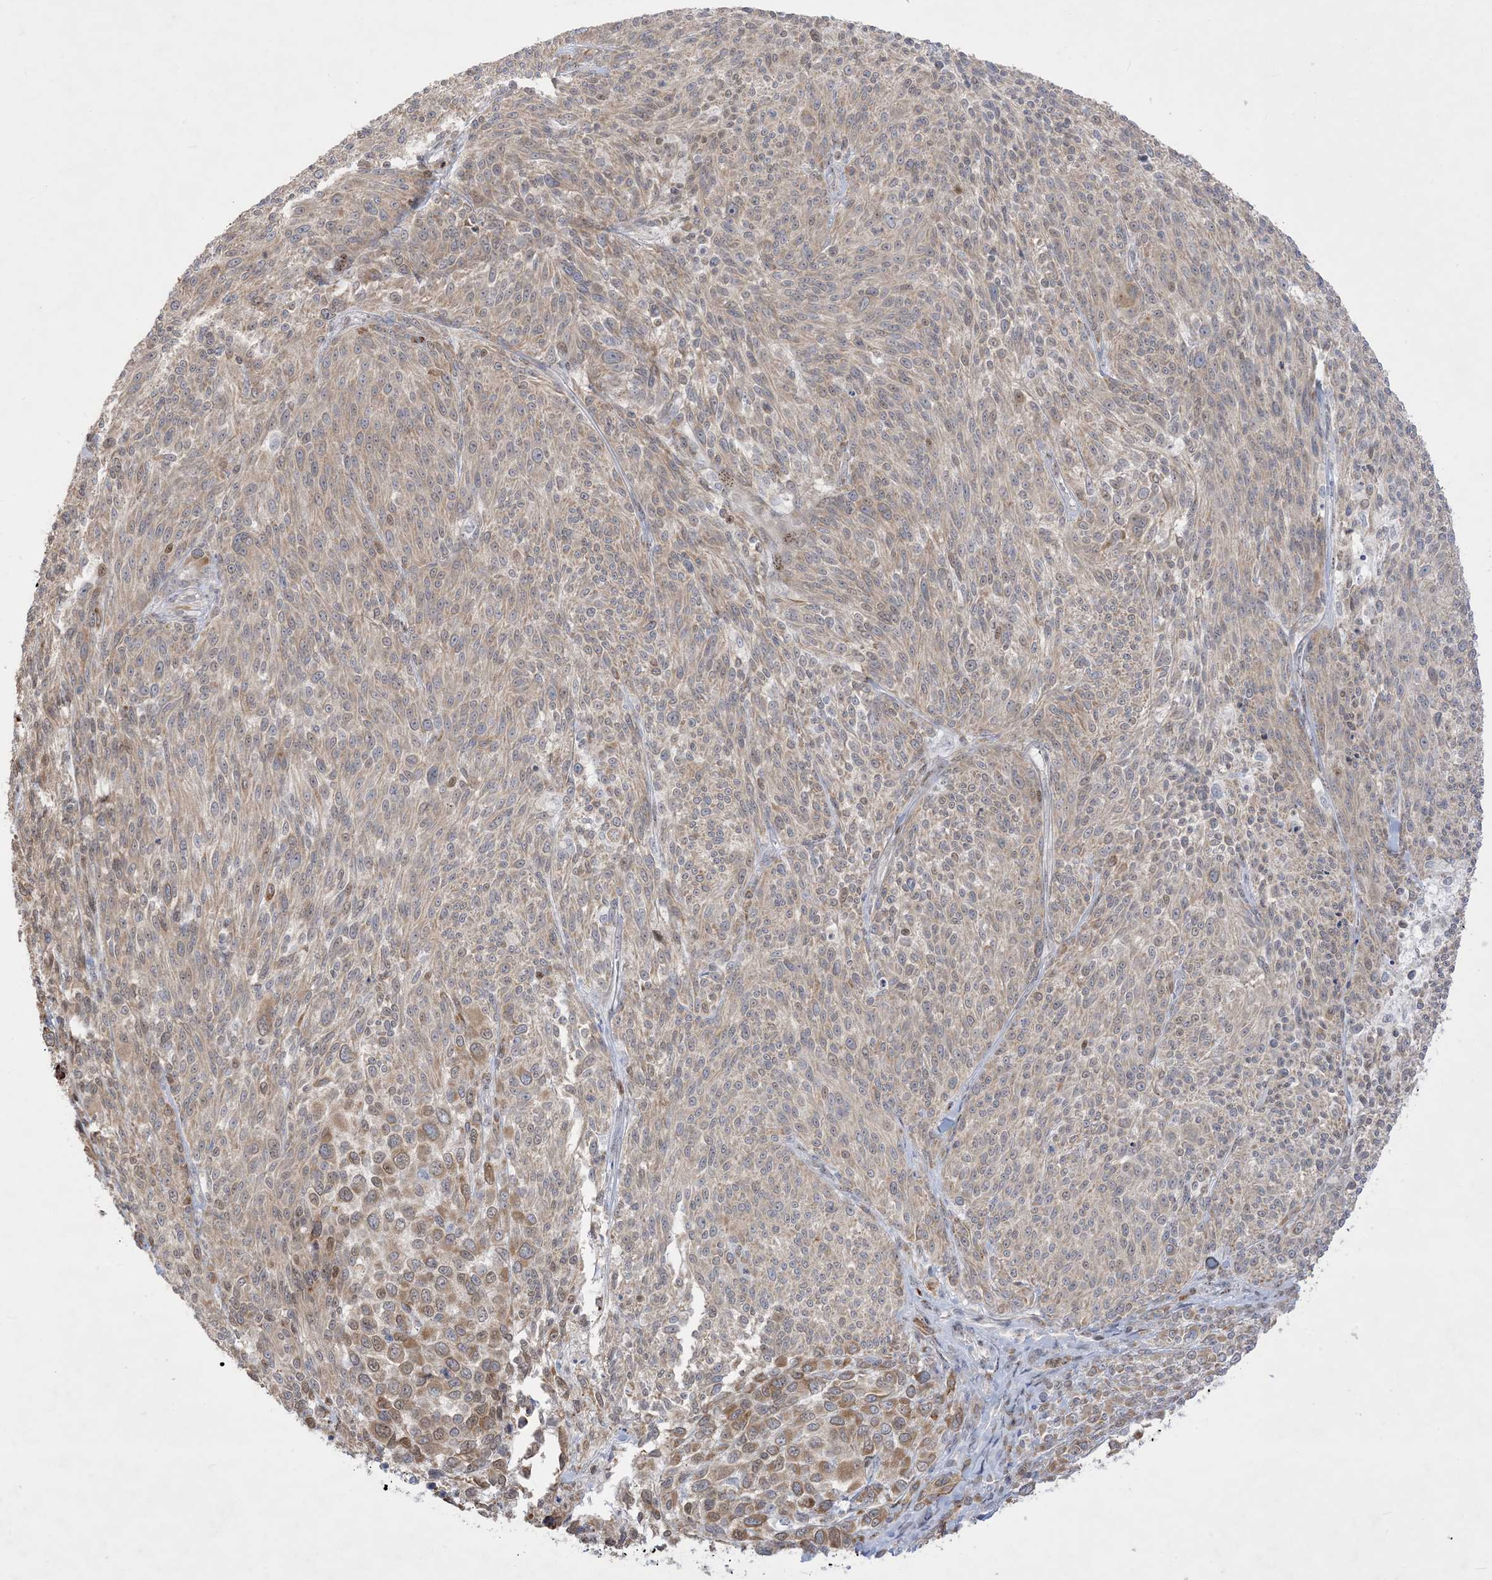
{"staining": {"intensity": "moderate", "quantity": "<25%", "location": "nuclear"}, "tissue": "melanoma", "cell_type": "Tumor cells", "image_type": "cancer", "snomed": [{"axis": "morphology", "description": "Malignant melanoma, NOS"}, {"axis": "topography", "description": "Skin of trunk"}], "caption": "Immunohistochemistry (IHC) (DAB) staining of malignant melanoma demonstrates moderate nuclear protein positivity in approximately <25% of tumor cells.", "gene": "BHLHE40", "patient": {"sex": "male", "age": 71}}